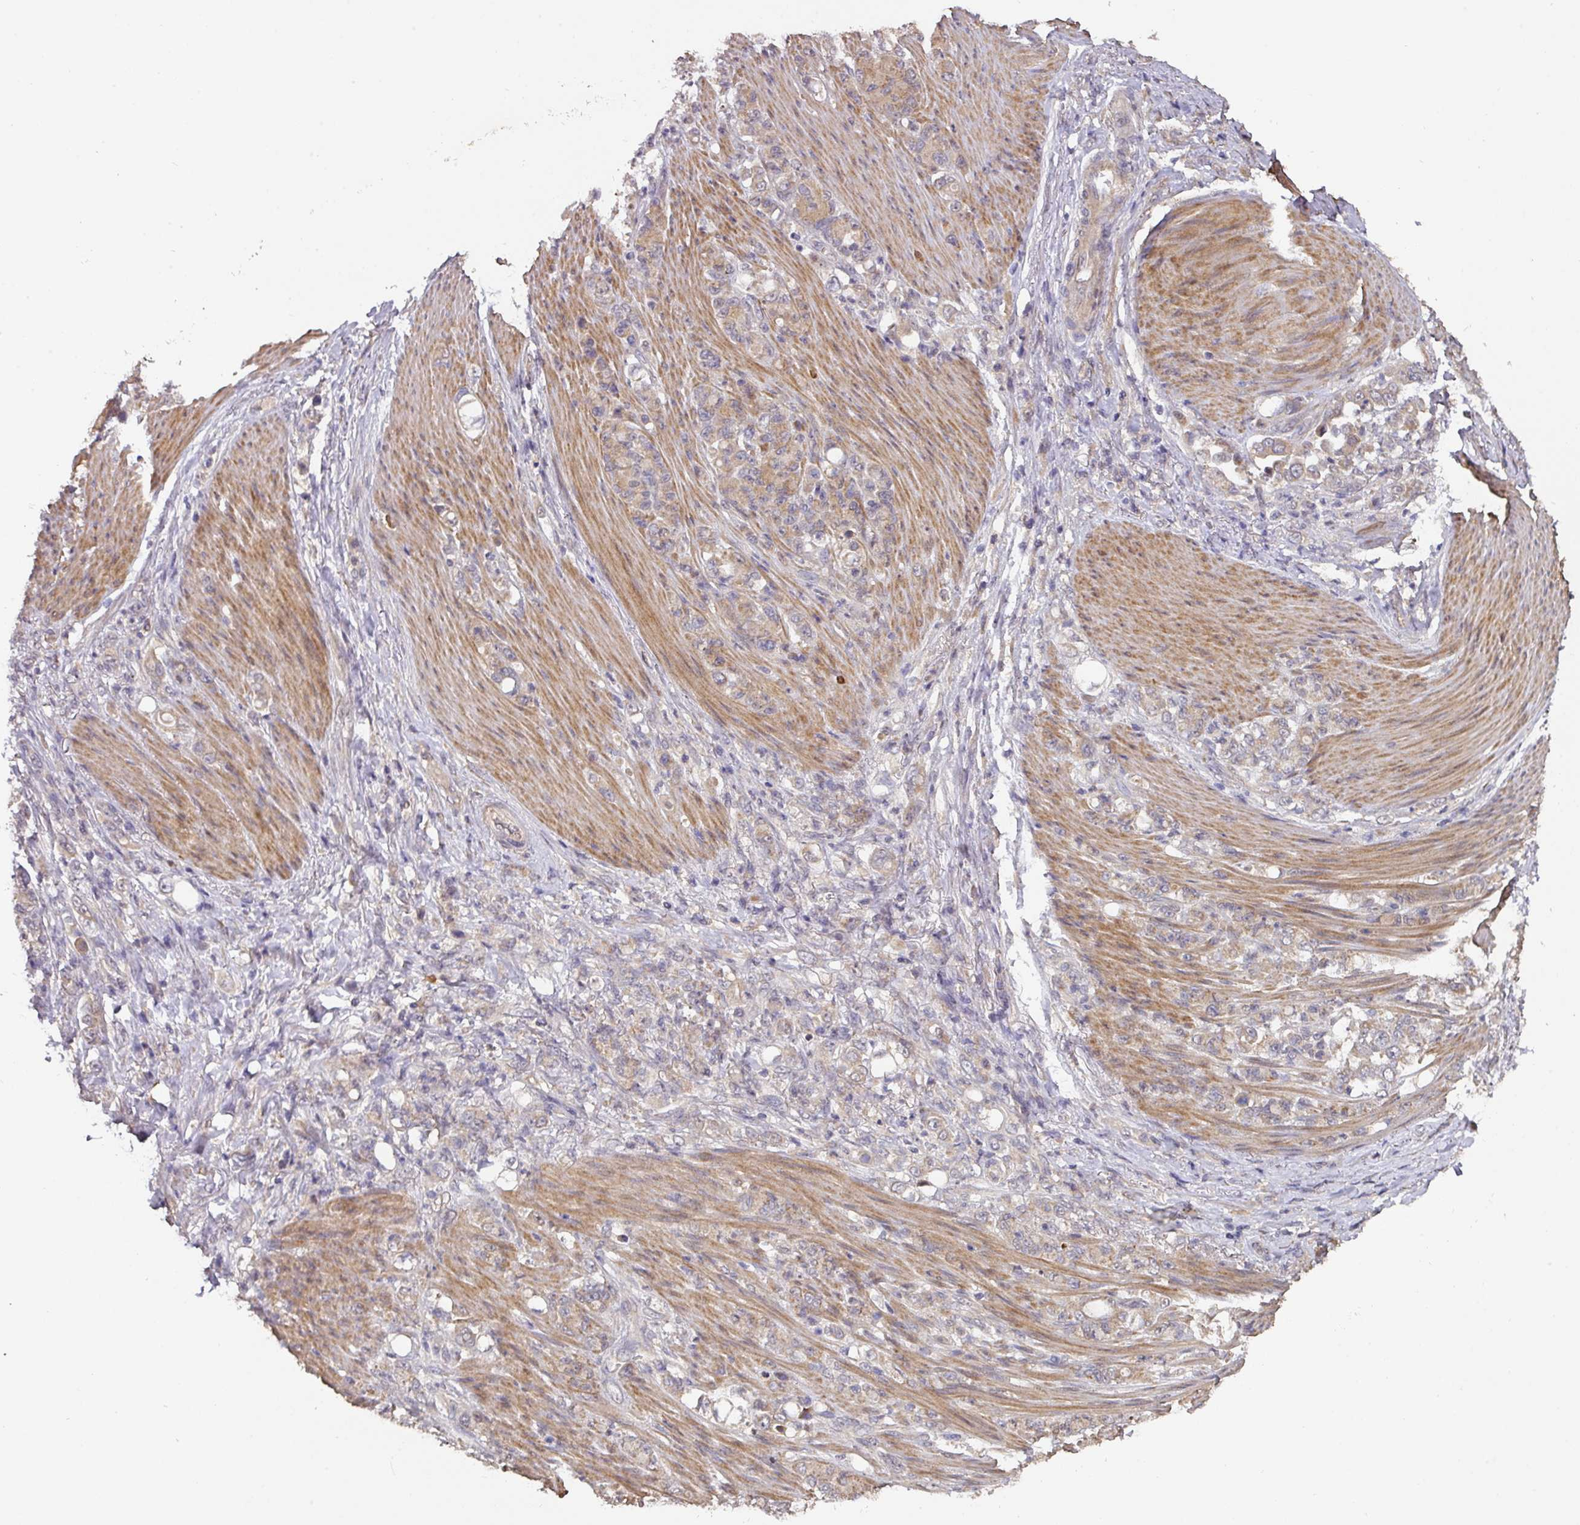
{"staining": {"intensity": "weak", "quantity": "25%-75%", "location": "cytoplasmic/membranous"}, "tissue": "stomach cancer", "cell_type": "Tumor cells", "image_type": "cancer", "snomed": [{"axis": "morphology", "description": "Adenocarcinoma, NOS"}, {"axis": "topography", "description": "Stomach"}], "caption": "Tumor cells reveal low levels of weak cytoplasmic/membranous positivity in about 25%-75% of cells in stomach cancer. Nuclei are stained in blue.", "gene": "ACVR2B", "patient": {"sex": "female", "age": 79}}